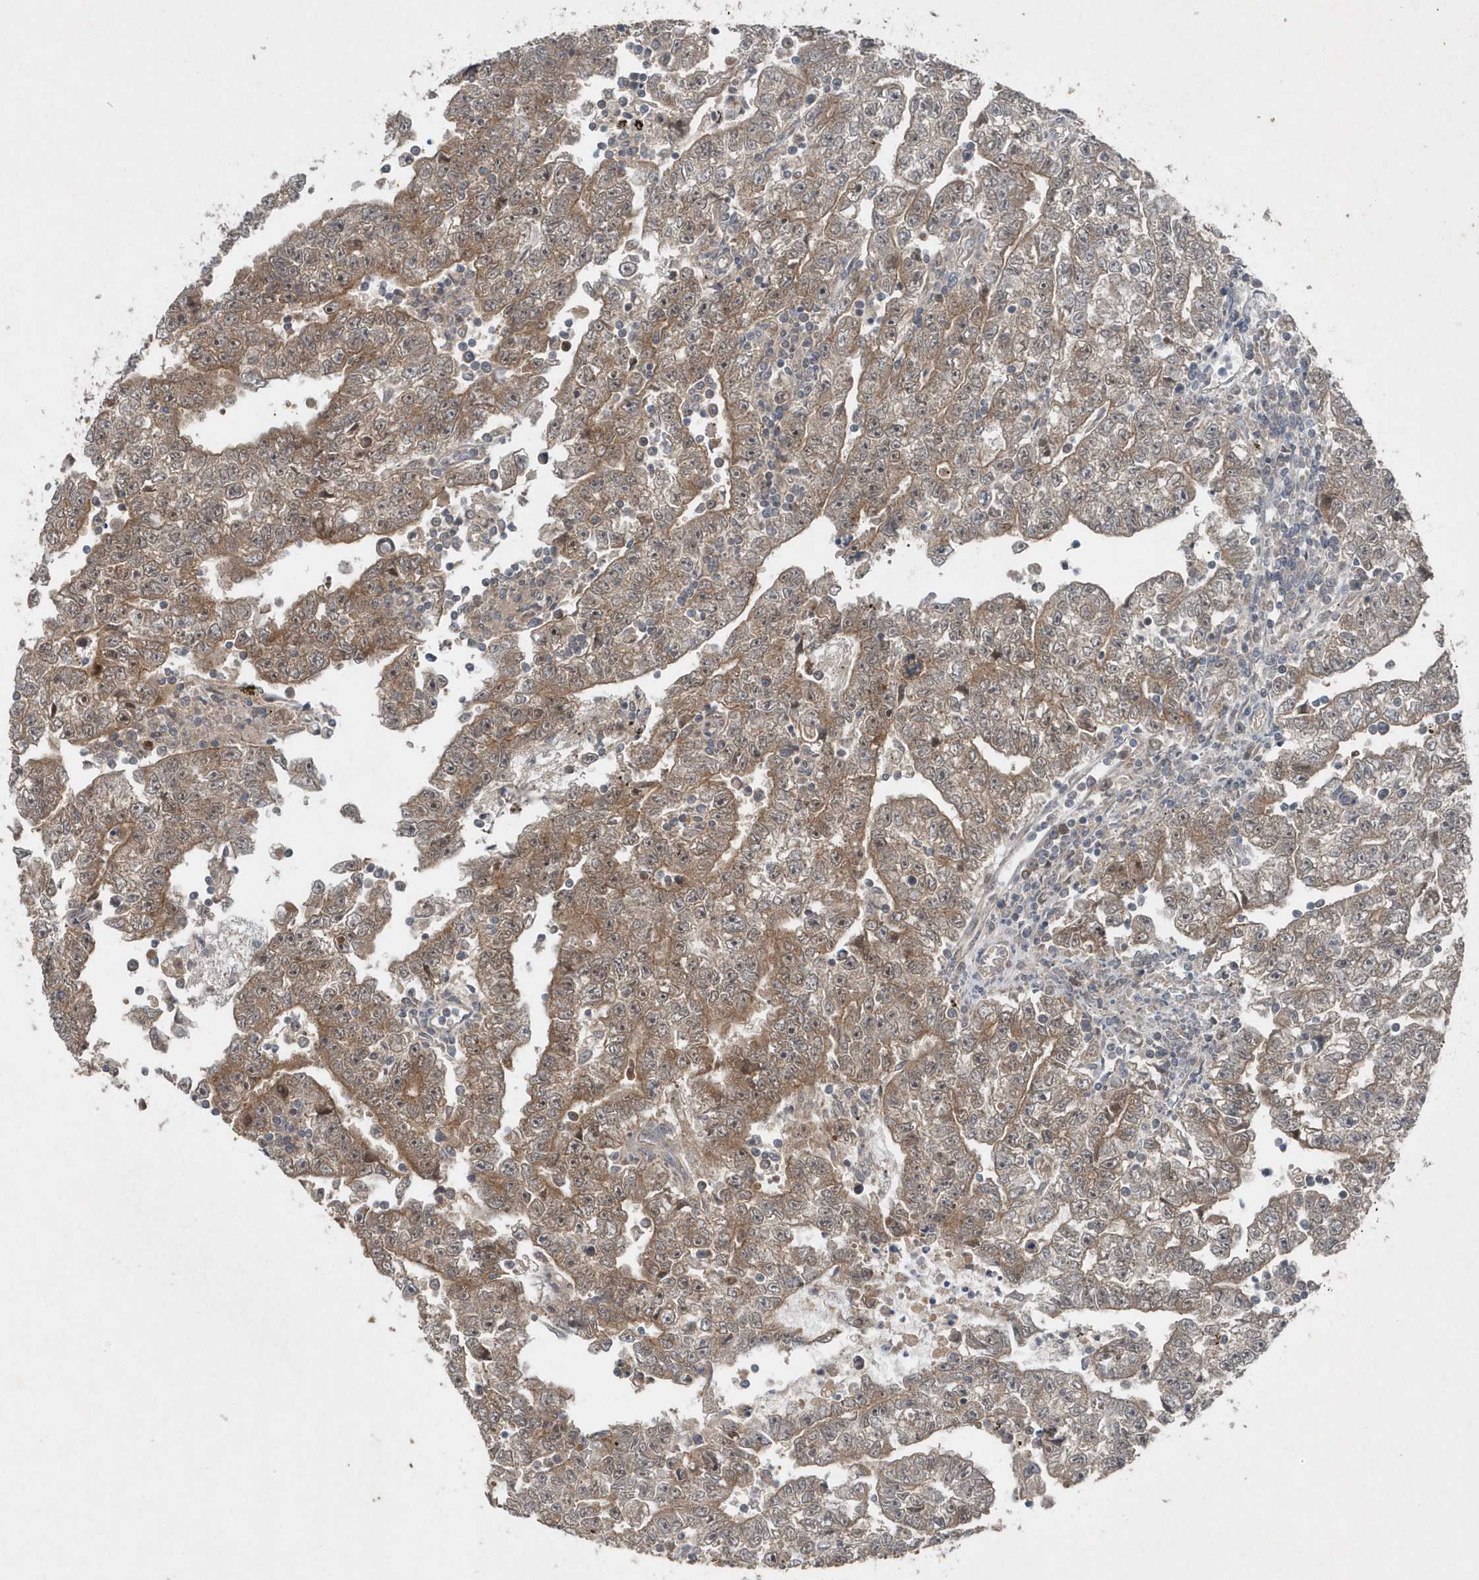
{"staining": {"intensity": "moderate", "quantity": ">75%", "location": "cytoplasmic/membranous"}, "tissue": "testis cancer", "cell_type": "Tumor cells", "image_type": "cancer", "snomed": [{"axis": "morphology", "description": "Carcinoma, Embryonal, NOS"}, {"axis": "topography", "description": "Testis"}], "caption": "Brown immunohistochemical staining in embryonal carcinoma (testis) displays moderate cytoplasmic/membranous expression in approximately >75% of tumor cells.", "gene": "QTRT2", "patient": {"sex": "male", "age": 25}}